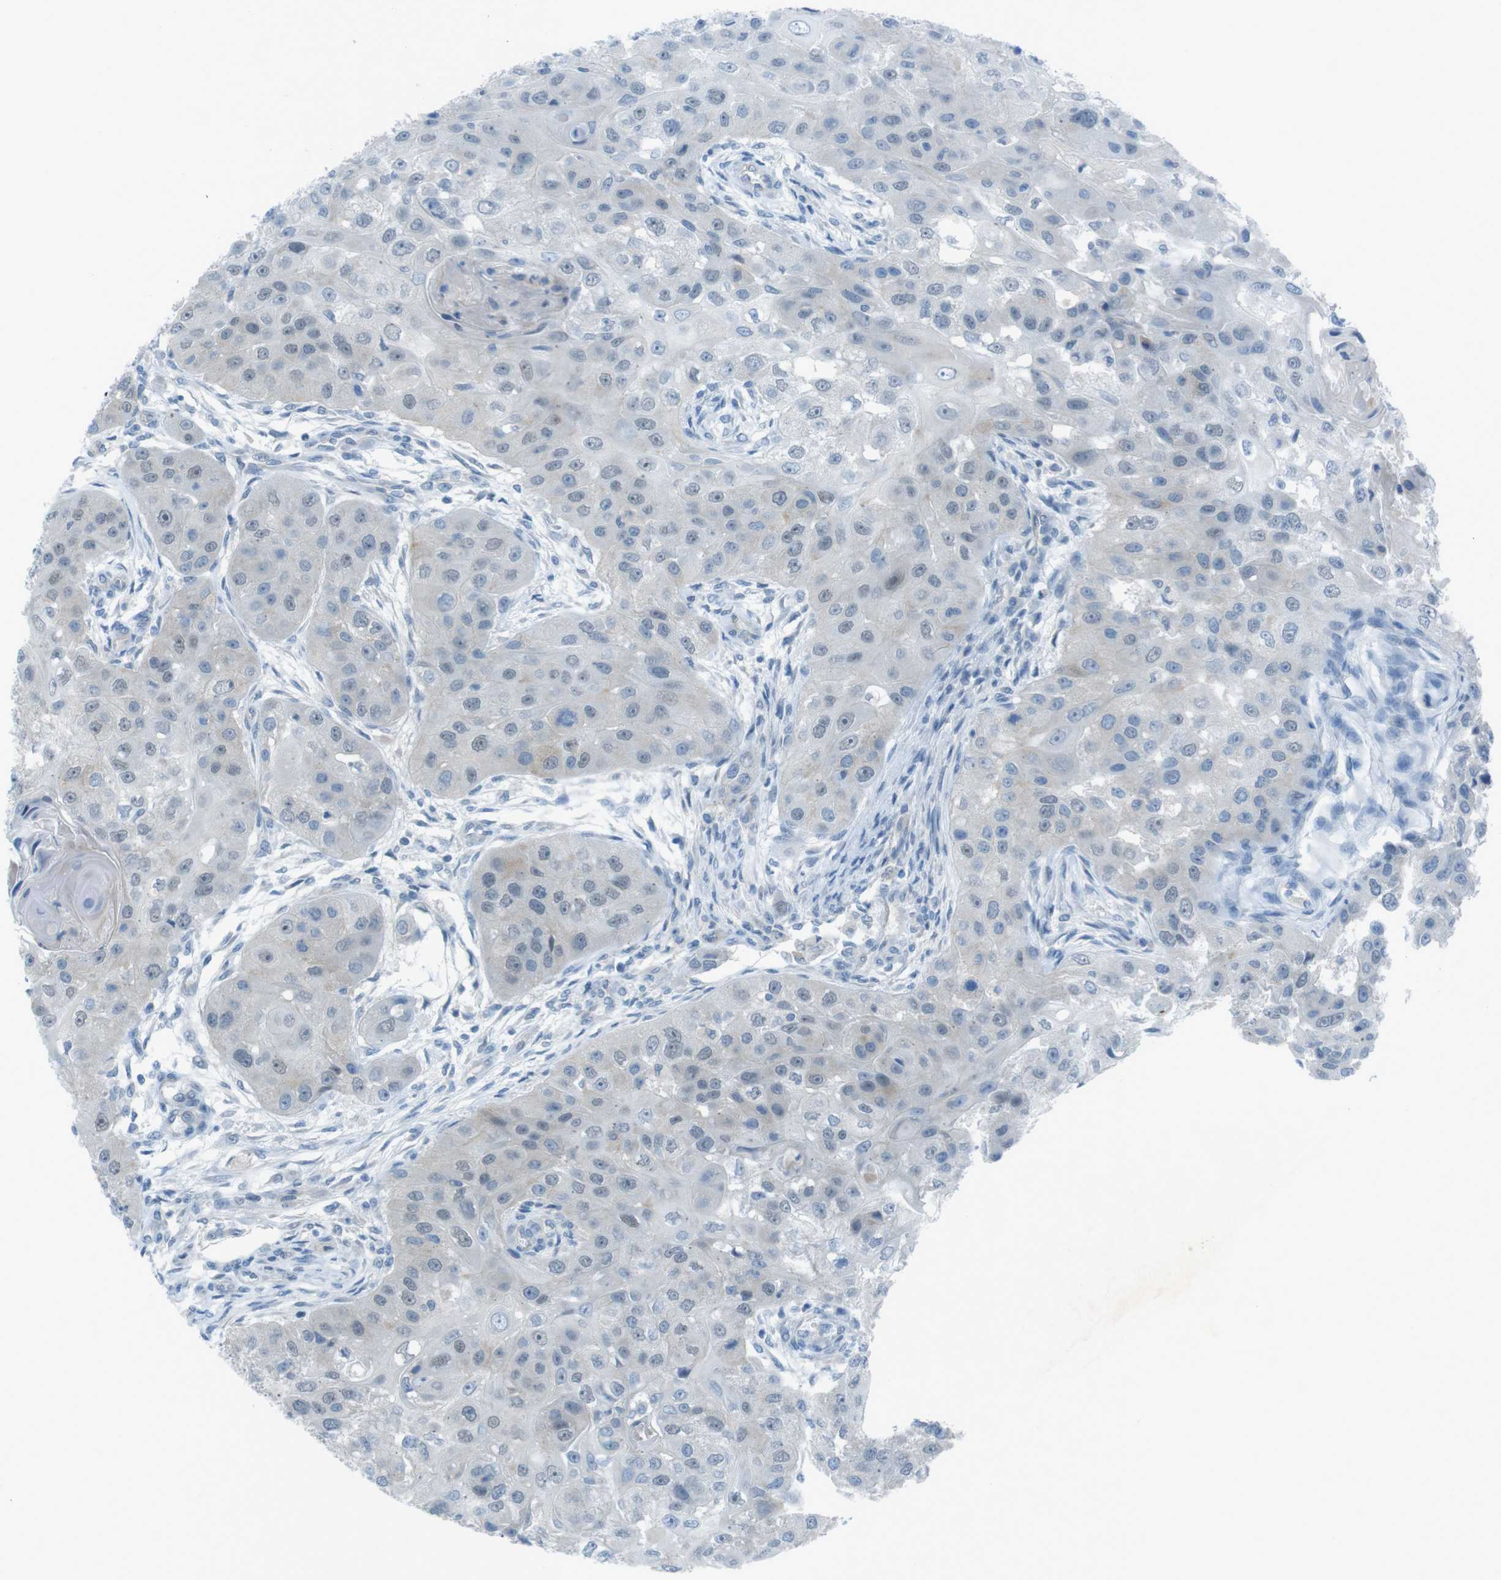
{"staining": {"intensity": "negative", "quantity": "none", "location": "none"}, "tissue": "head and neck cancer", "cell_type": "Tumor cells", "image_type": "cancer", "snomed": [{"axis": "morphology", "description": "Normal tissue, NOS"}, {"axis": "morphology", "description": "Squamous cell carcinoma, NOS"}, {"axis": "topography", "description": "Skeletal muscle"}, {"axis": "topography", "description": "Head-Neck"}], "caption": "Immunohistochemical staining of head and neck cancer exhibits no significant positivity in tumor cells.", "gene": "ZDHHC20", "patient": {"sex": "male", "age": 51}}